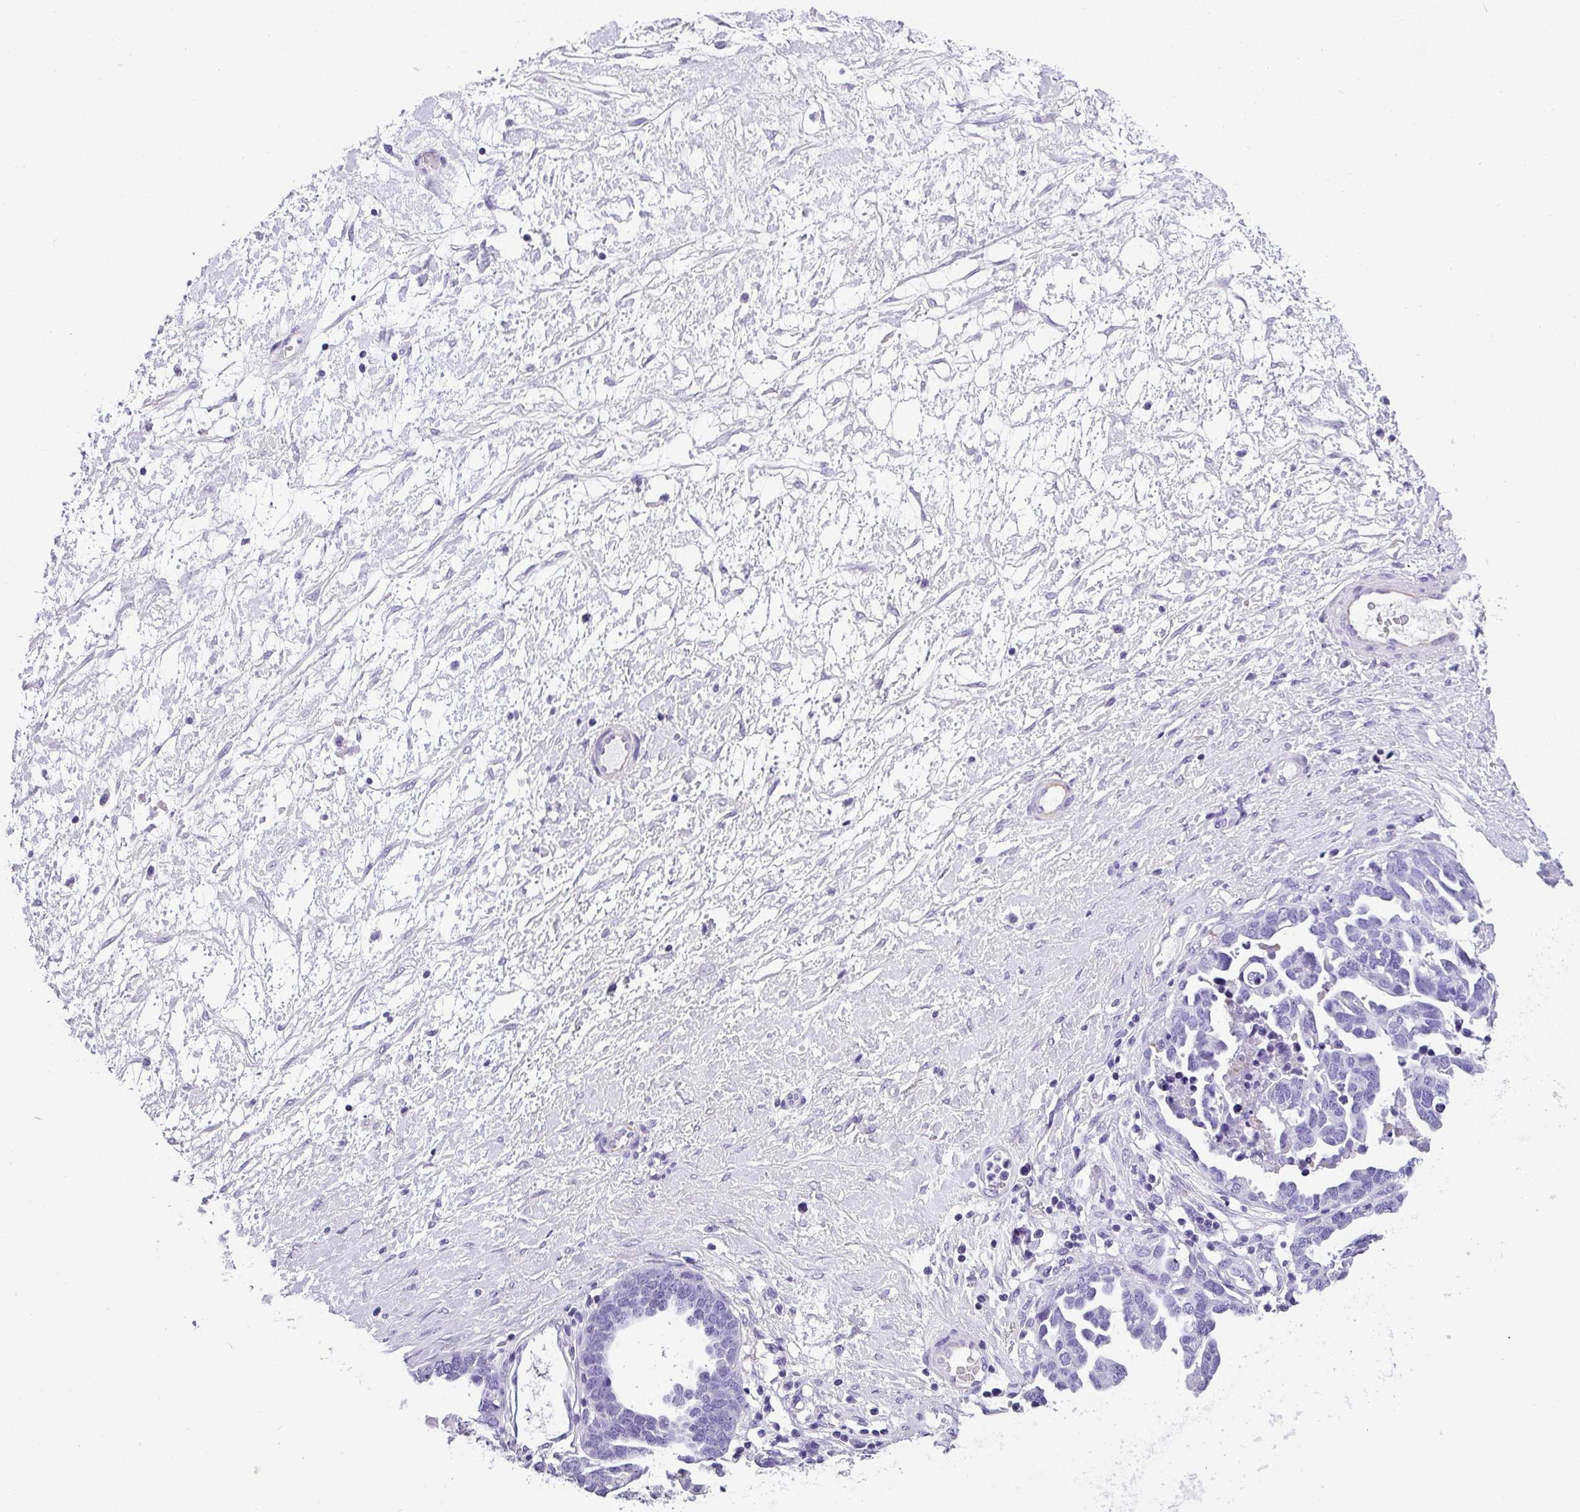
{"staining": {"intensity": "negative", "quantity": "none", "location": "none"}, "tissue": "ovarian cancer", "cell_type": "Tumor cells", "image_type": "cancer", "snomed": [{"axis": "morphology", "description": "Cystadenocarcinoma, serous, NOS"}, {"axis": "topography", "description": "Ovary"}], "caption": "This is an immunohistochemistry histopathology image of human ovarian serous cystadenocarcinoma. There is no staining in tumor cells.", "gene": "MUC21", "patient": {"sex": "female", "age": 54}}